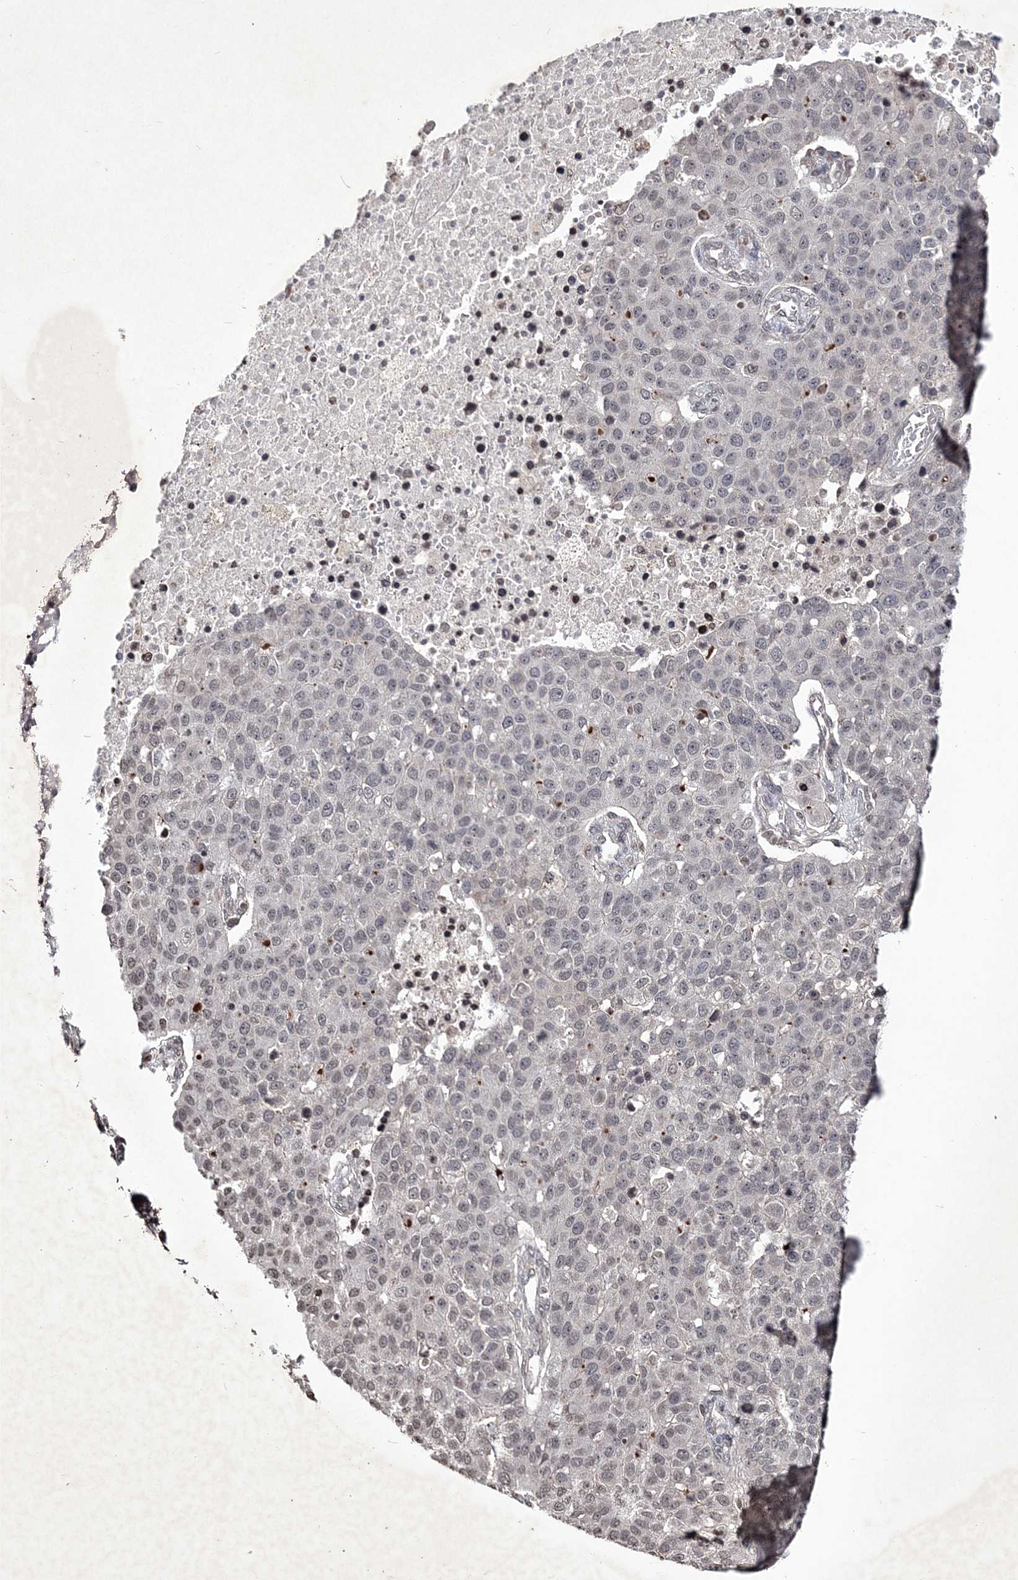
{"staining": {"intensity": "weak", "quantity": "25%-75%", "location": "nuclear"}, "tissue": "pancreatic cancer", "cell_type": "Tumor cells", "image_type": "cancer", "snomed": [{"axis": "morphology", "description": "Adenocarcinoma, NOS"}, {"axis": "topography", "description": "Pancreas"}], "caption": "There is low levels of weak nuclear positivity in tumor cells of pancreatic cancer (adenocarcinoma), as demonstrated by immunohistochemical staining (brown color).", "gene": "SOWAHB", "patient": {"sex": "female", "age": 61}}